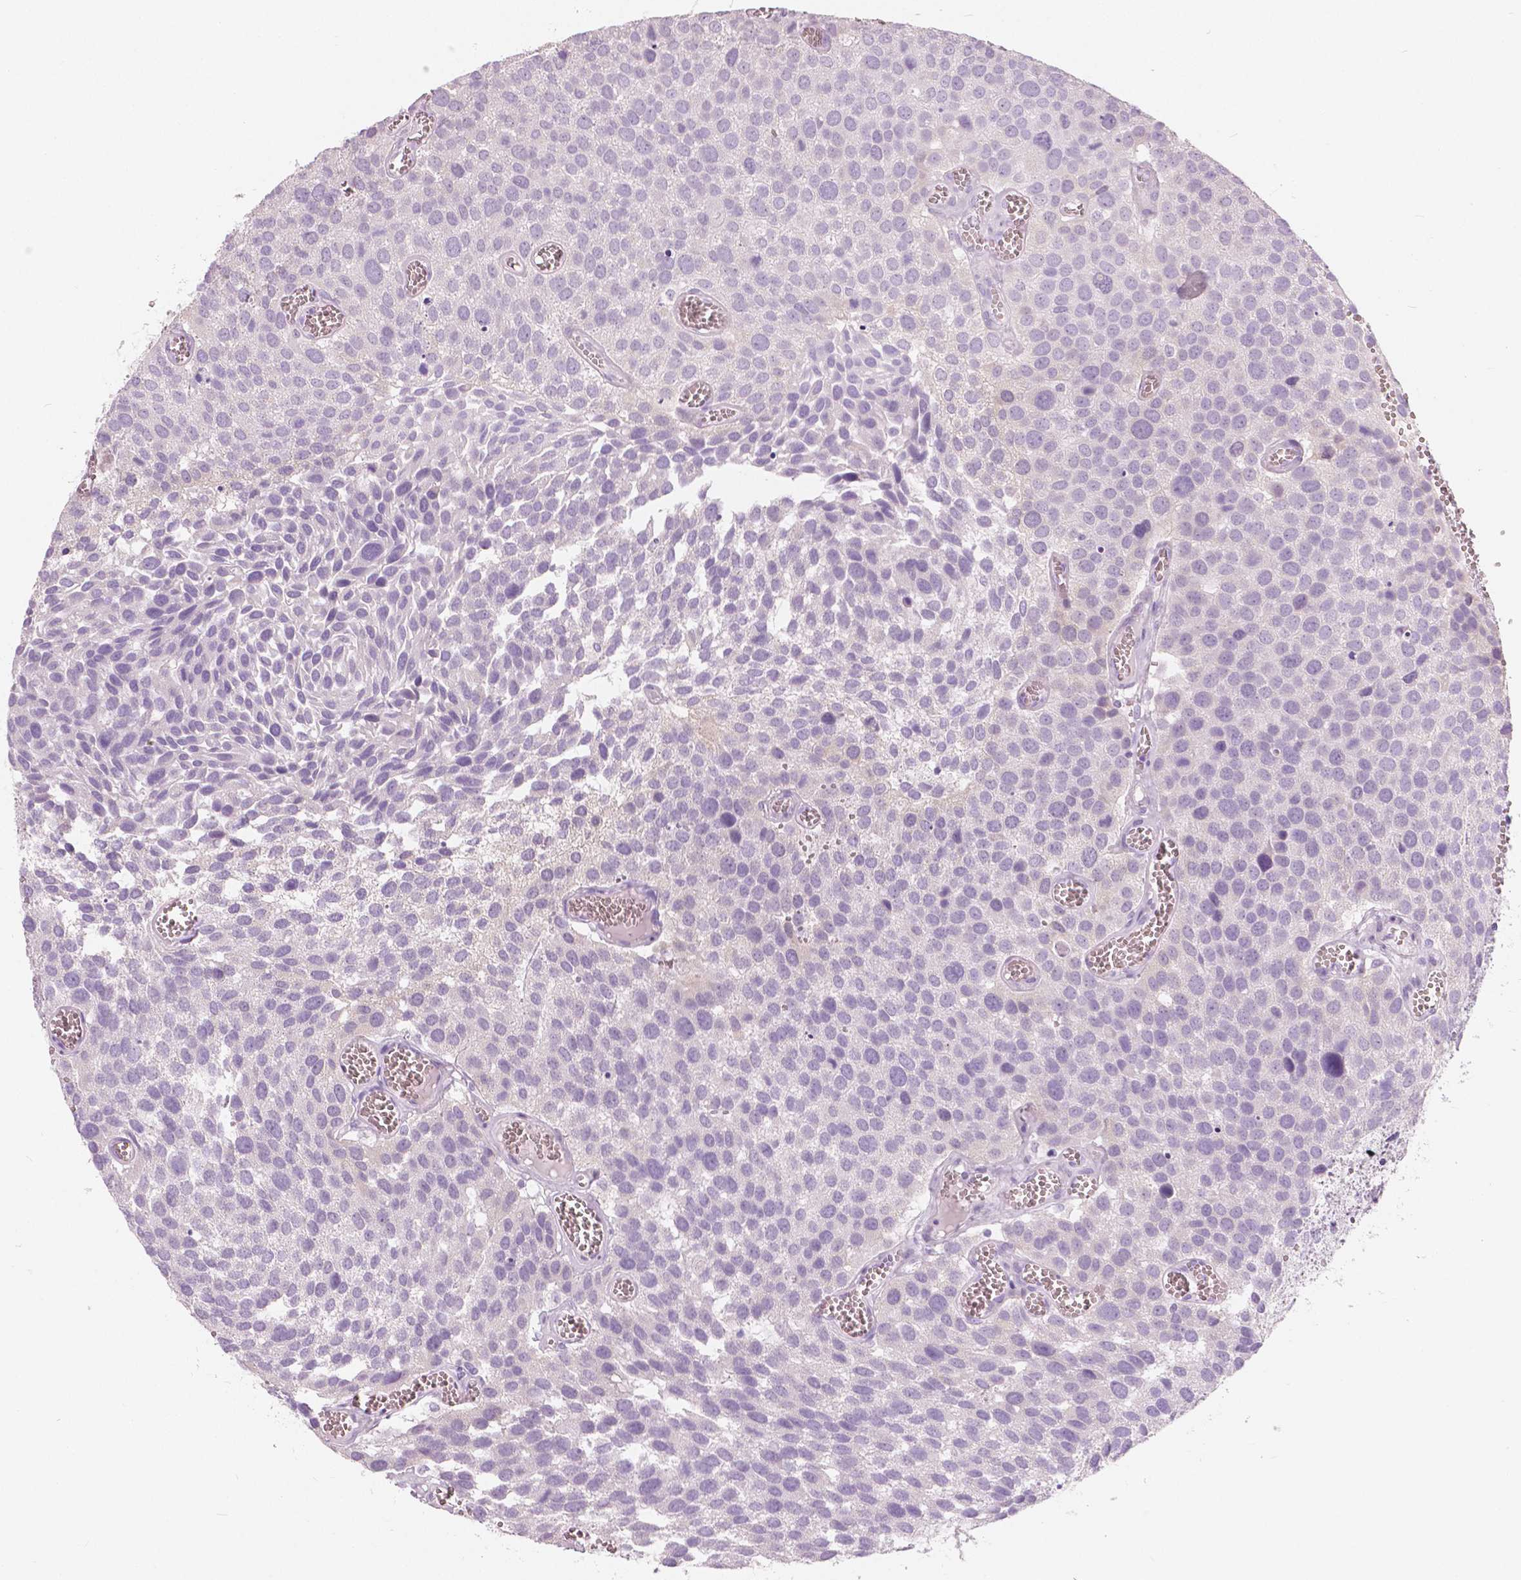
{"staining": {"intensity": "negative", "quantity": "none", "location": "none"}, "tissue": "urothelial cancer", "cell_type": "Tumor cells", "image_type": "cancer", "snomed": [{"axis": "morphology", "description": "Urothelial carcinoma, Low grade"}, {"axis": "topography", "description": "Urinary bladder"}], "caption": "DAB (3,3'-diaminobenzidine) immunohistochemical staining of human low-grade urothelial carcinoma exhibits no significant expression in tumor cells.", "gene": "A4GNT", "patient": {"sex": "female", "age": 69}}